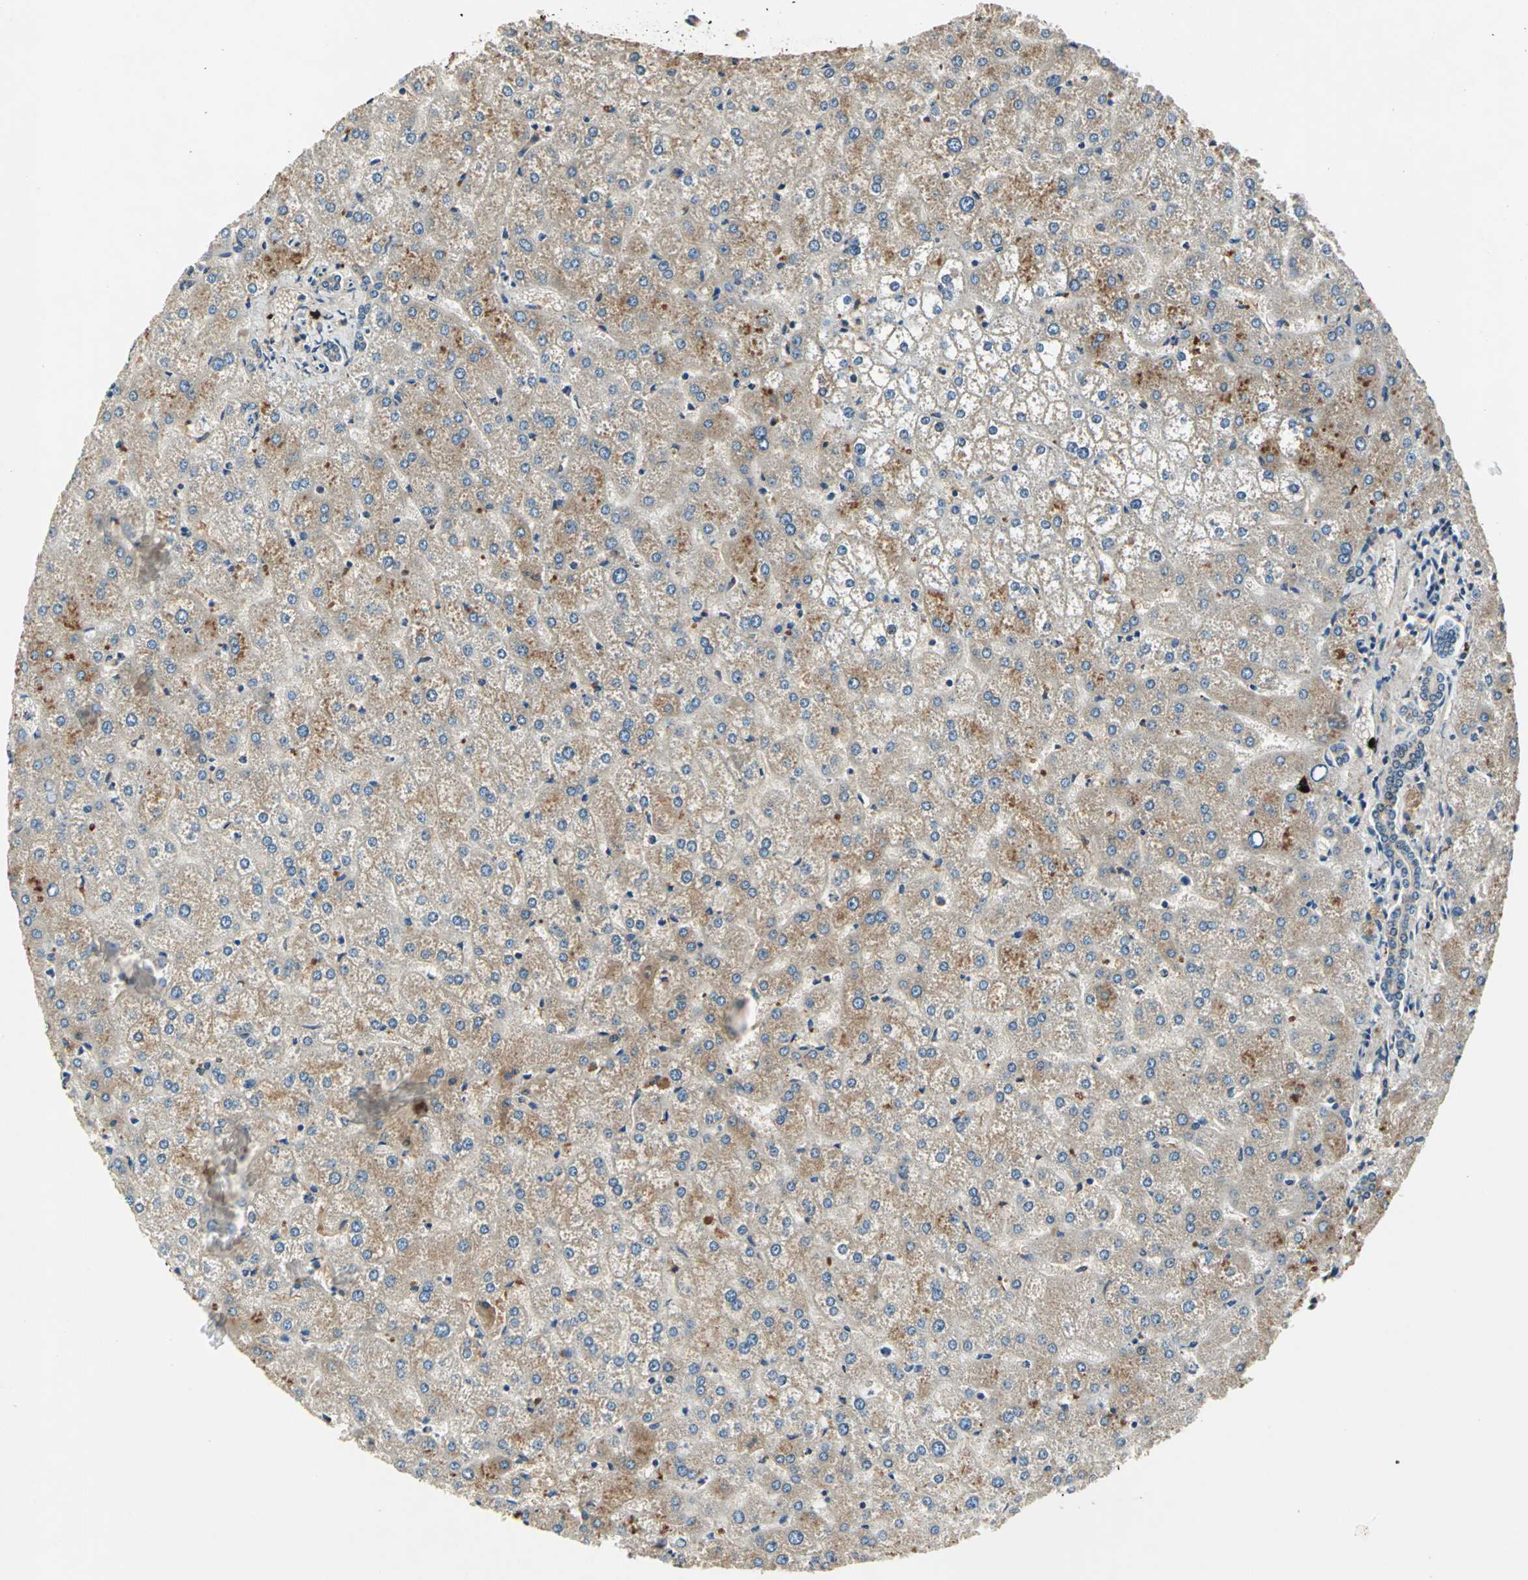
{"staining": {"intensity": "weak", "quantity": ">75%", "location": "cytoplasmic/membranous"}, "tissue": "liver", "cell_type": "Cholangiocytes", "image_type": "normal", "snomed": [{"axis": "morphology", "description": "Normal tissue, NOS"}, {"axis": "topography", "description": "Liver"}], "caption": "An image showing weak cytoplasmic/membranous positivity in about >75% of cholangiocytes in benign liver, as visualized by brown immunohistochemical staining.", "gene": "SLC19A2", "patient": {"sex": "female", "age": 32}}